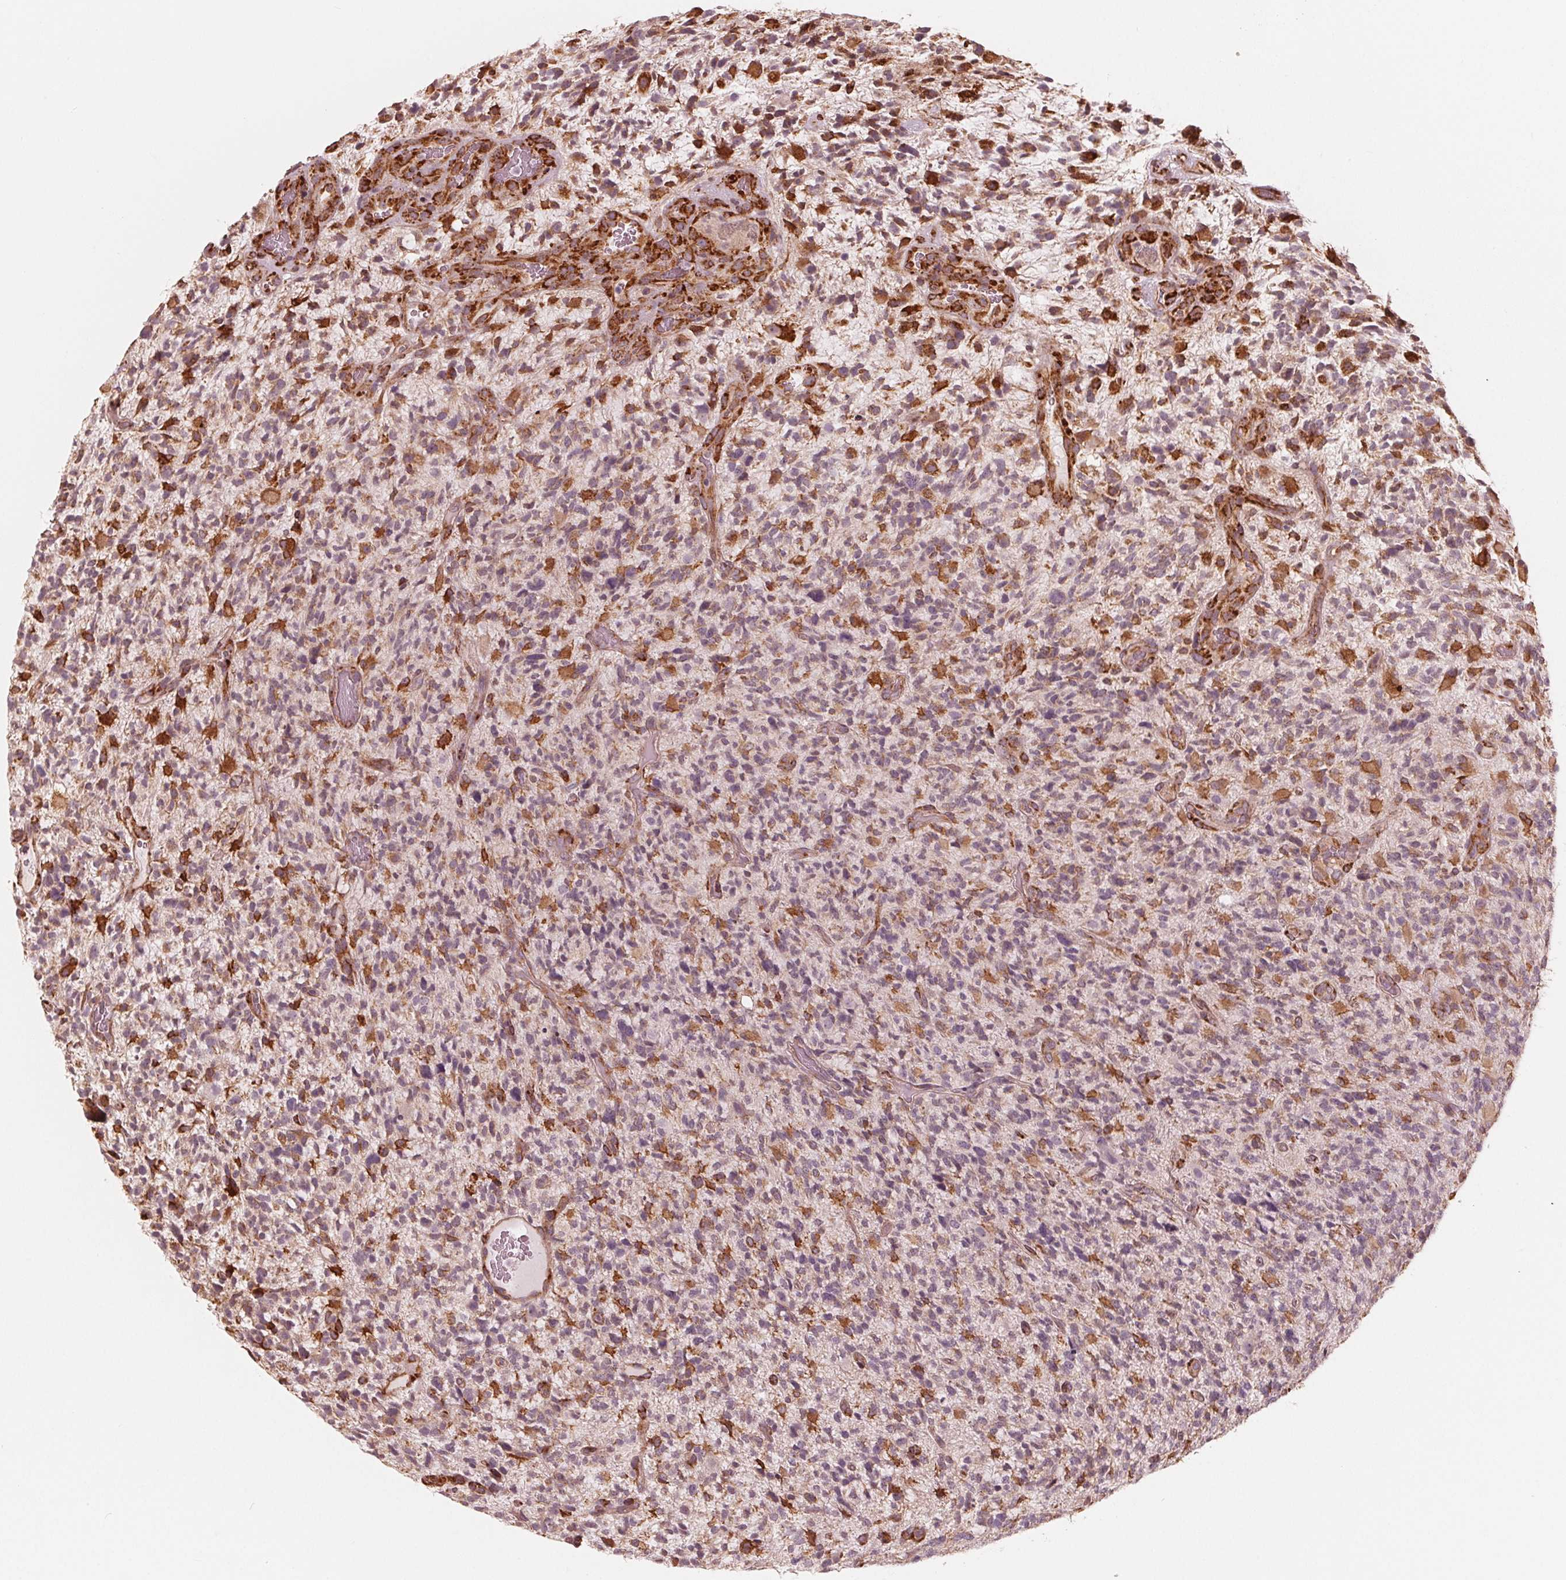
{"staining": {"intensity": "weak", "quantity": "25%-75%", "location": "cytoplasmic/membranous"}, "tissue": "glioma", "cell_type": "Tumor cells", "image_type": "cancer", "snomed": [{"axis": "morphology", "description": "Glioma, malignant, High grade"}, {"axis": "topography", "description": "Brain"}], "caption": "Weak cytoplasmic/membranous protein staining is identified in approximately 25%-75% of tumor cells in glioma. The protein of interest is stained brown, and the nuclei are stained in blue (DAB IHC with brightfield microscopy, high magnification).", "gene": "IKBIP", "patient": {"sex": "female", "age": 71}}